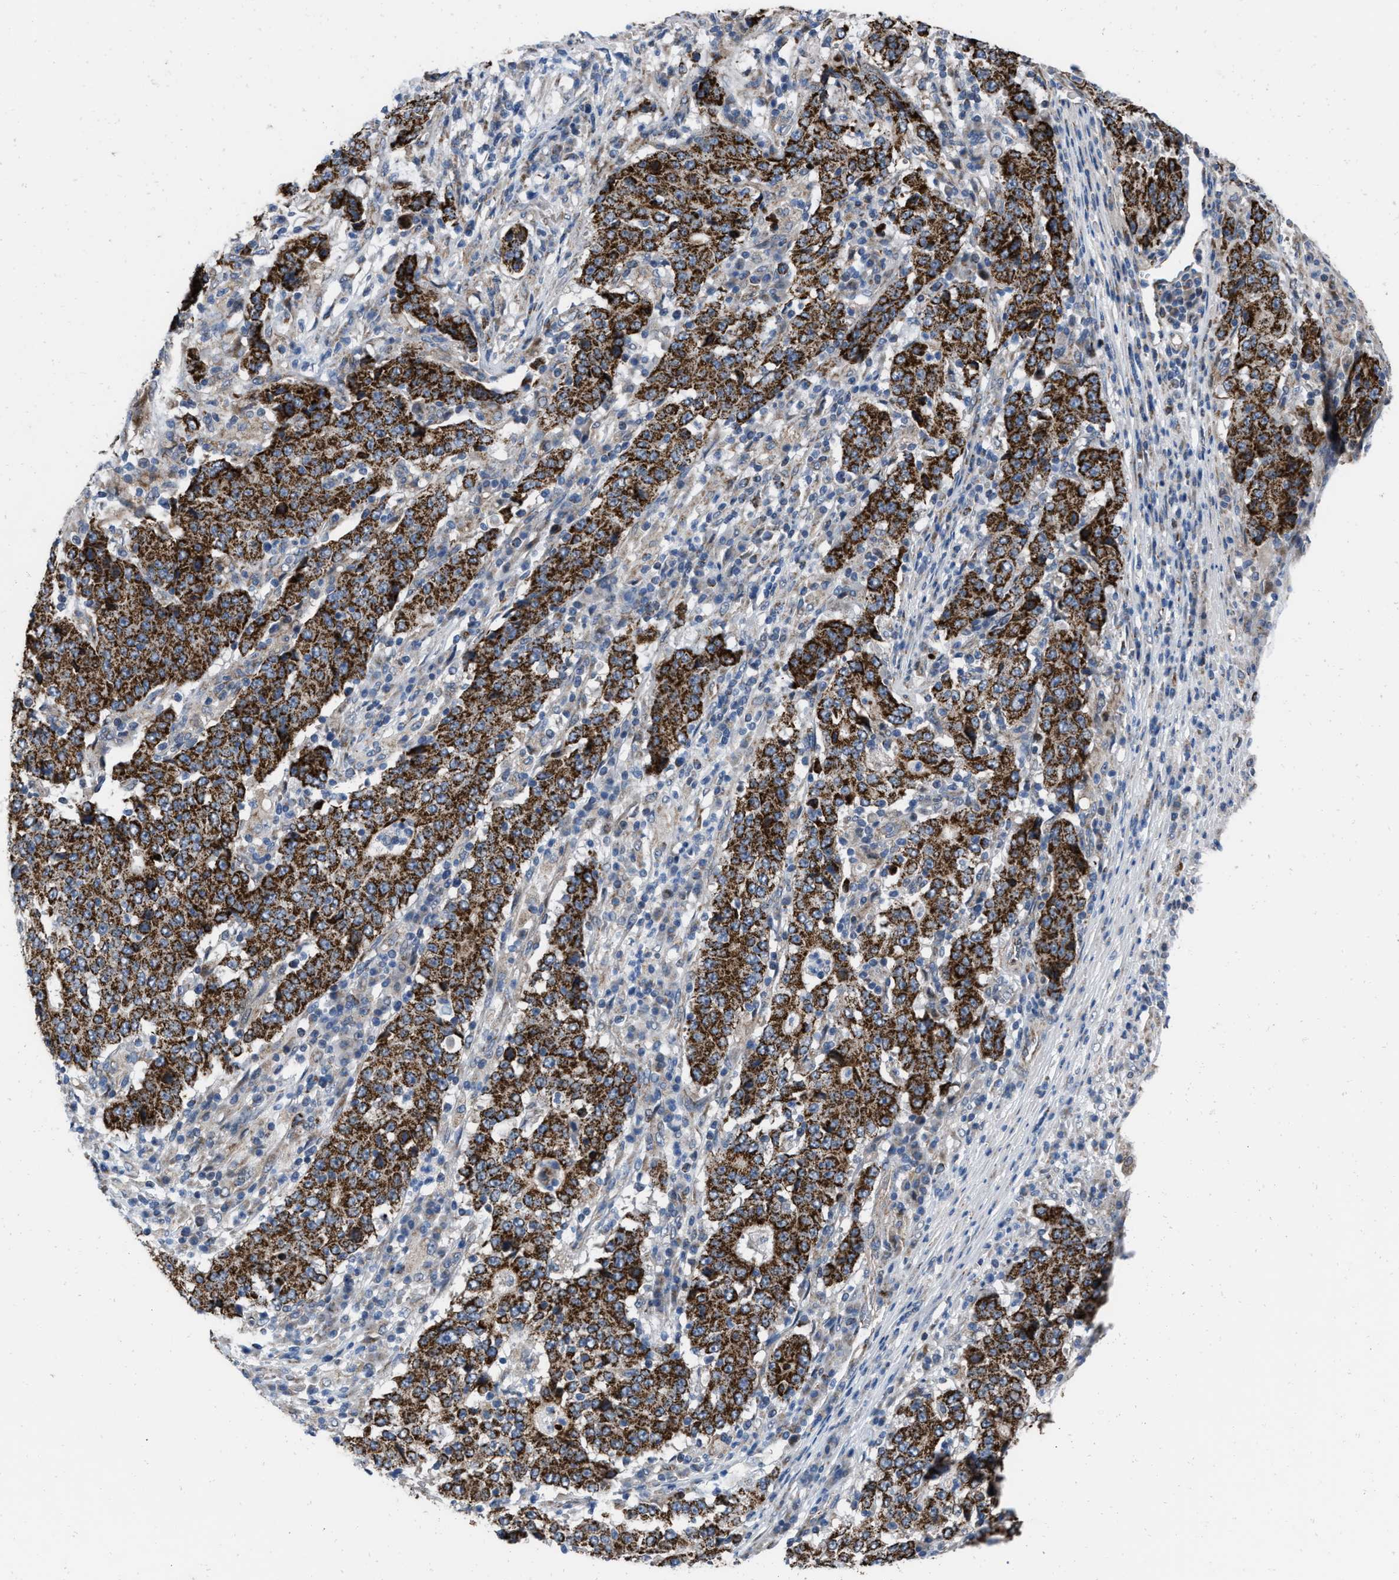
{"staining": {"intensity": "strong", "quantity": ">75%", "location": "cytoplasmic/membranous"}, "tissue": "stomach cancer", "cell_type": "Tumor cells", "image_type": "cancer", "snomed": [{"axis": "morphology", "description": "Adenocarcinoma, NOS"}, {"axis": "topography", "description": "Stomach"}], "caption": "A photomicrograph showing strong cytoplasmic/membranous staining in approximately >75% of tumor cells in stomach cancer, as visualized by brown immunohistochemical staining.", "gene": "AKAP1", "patient": {"sex": "male", "age": 59}}